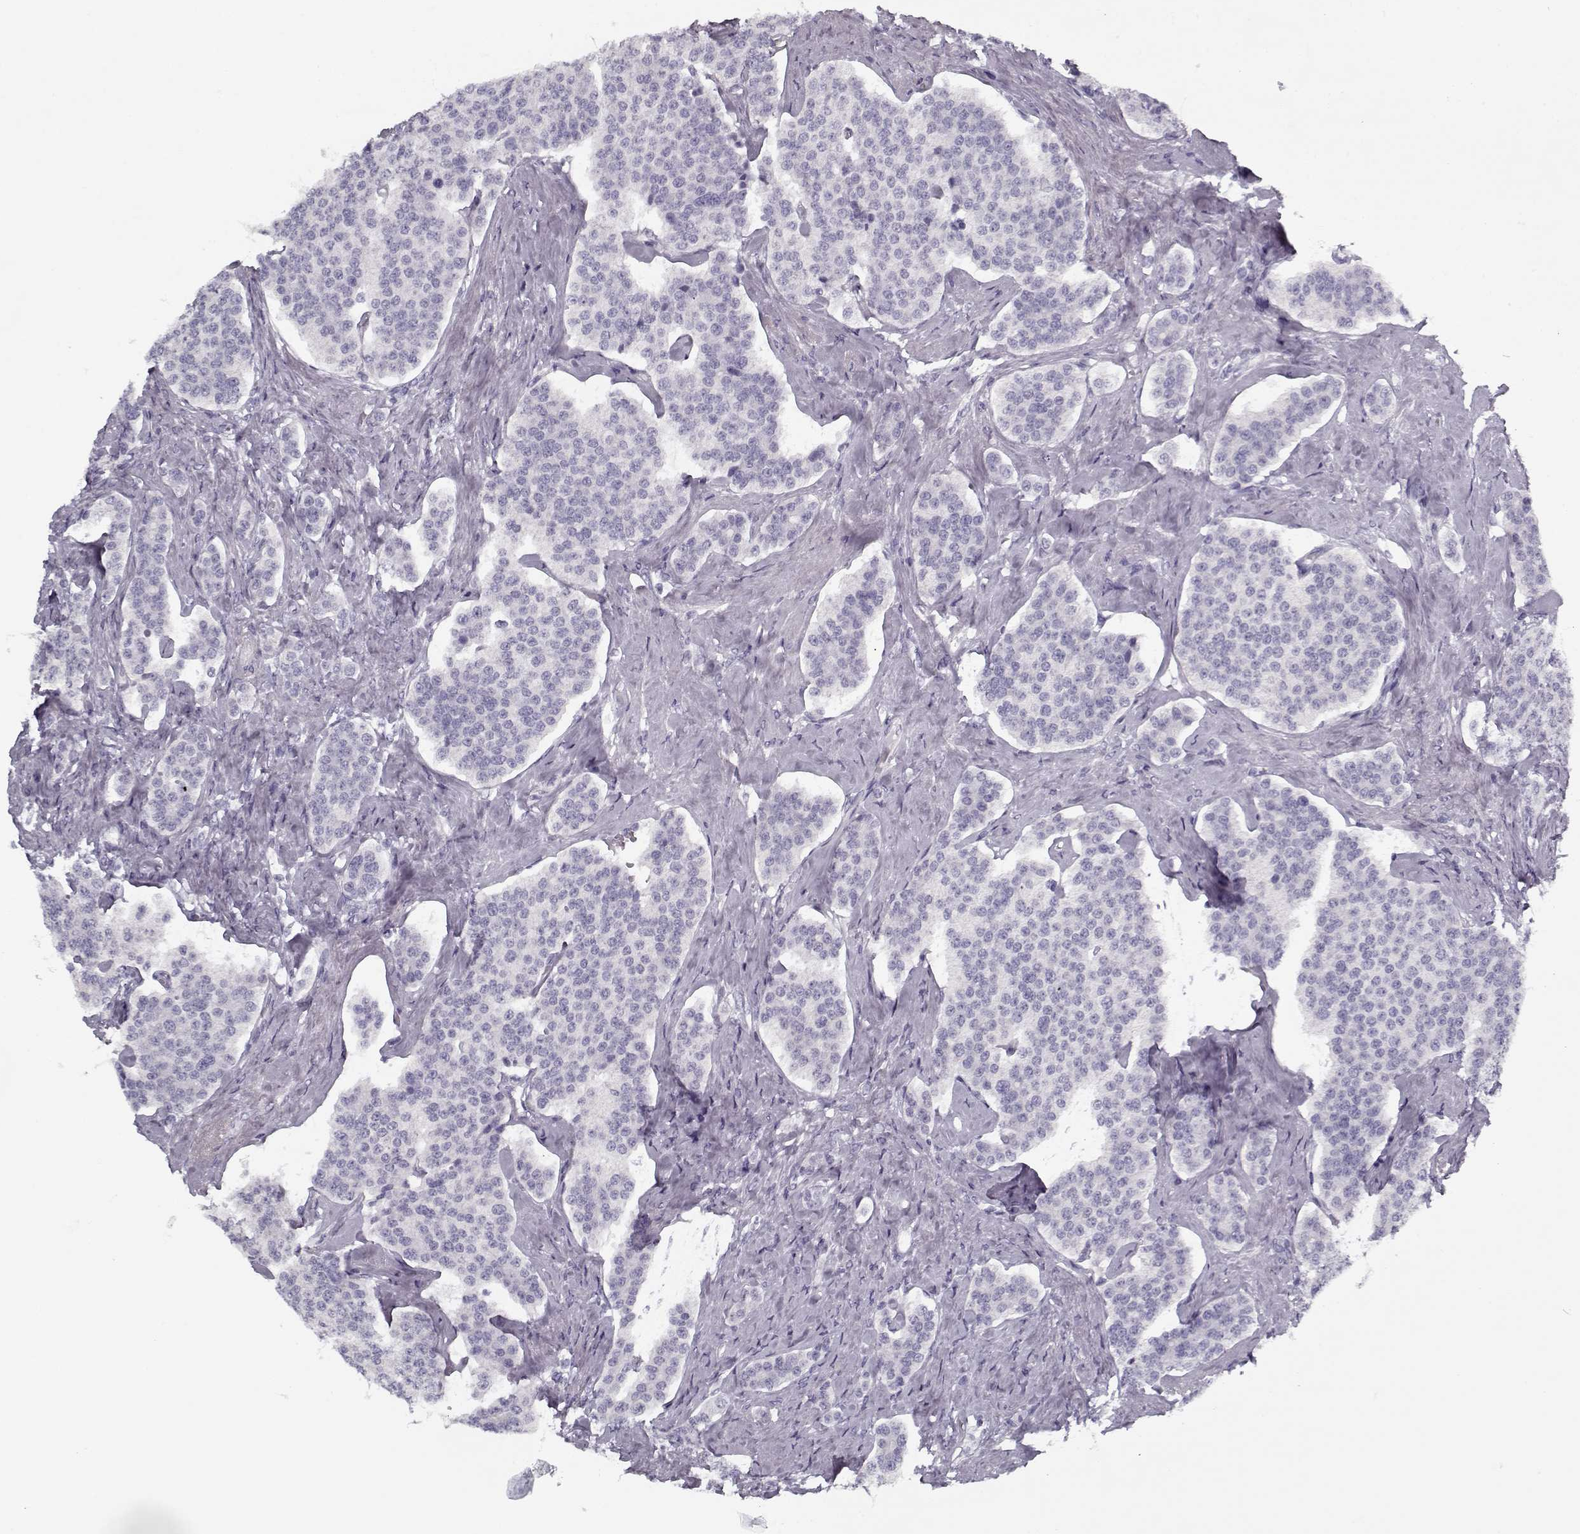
{"staining": {"intensity": "negative", "quantity": "none", "location": "none"}, "tissue": "carcinoid", "cell_type": "Tumor cells", "image_type": "cancer", "snomed": [{"axis": "morphology", "description": "Carcinoid, malignant, NOS"}, {"axis": "topography", "description": "Small intestine"}], "caption": "This is an immunohistochemistry (IHC) micrograph of malignant carcinoid. There is no staining in tumor cells.", "gene": "CCDC136", "patient": {"sex": "female", "age": 58}}